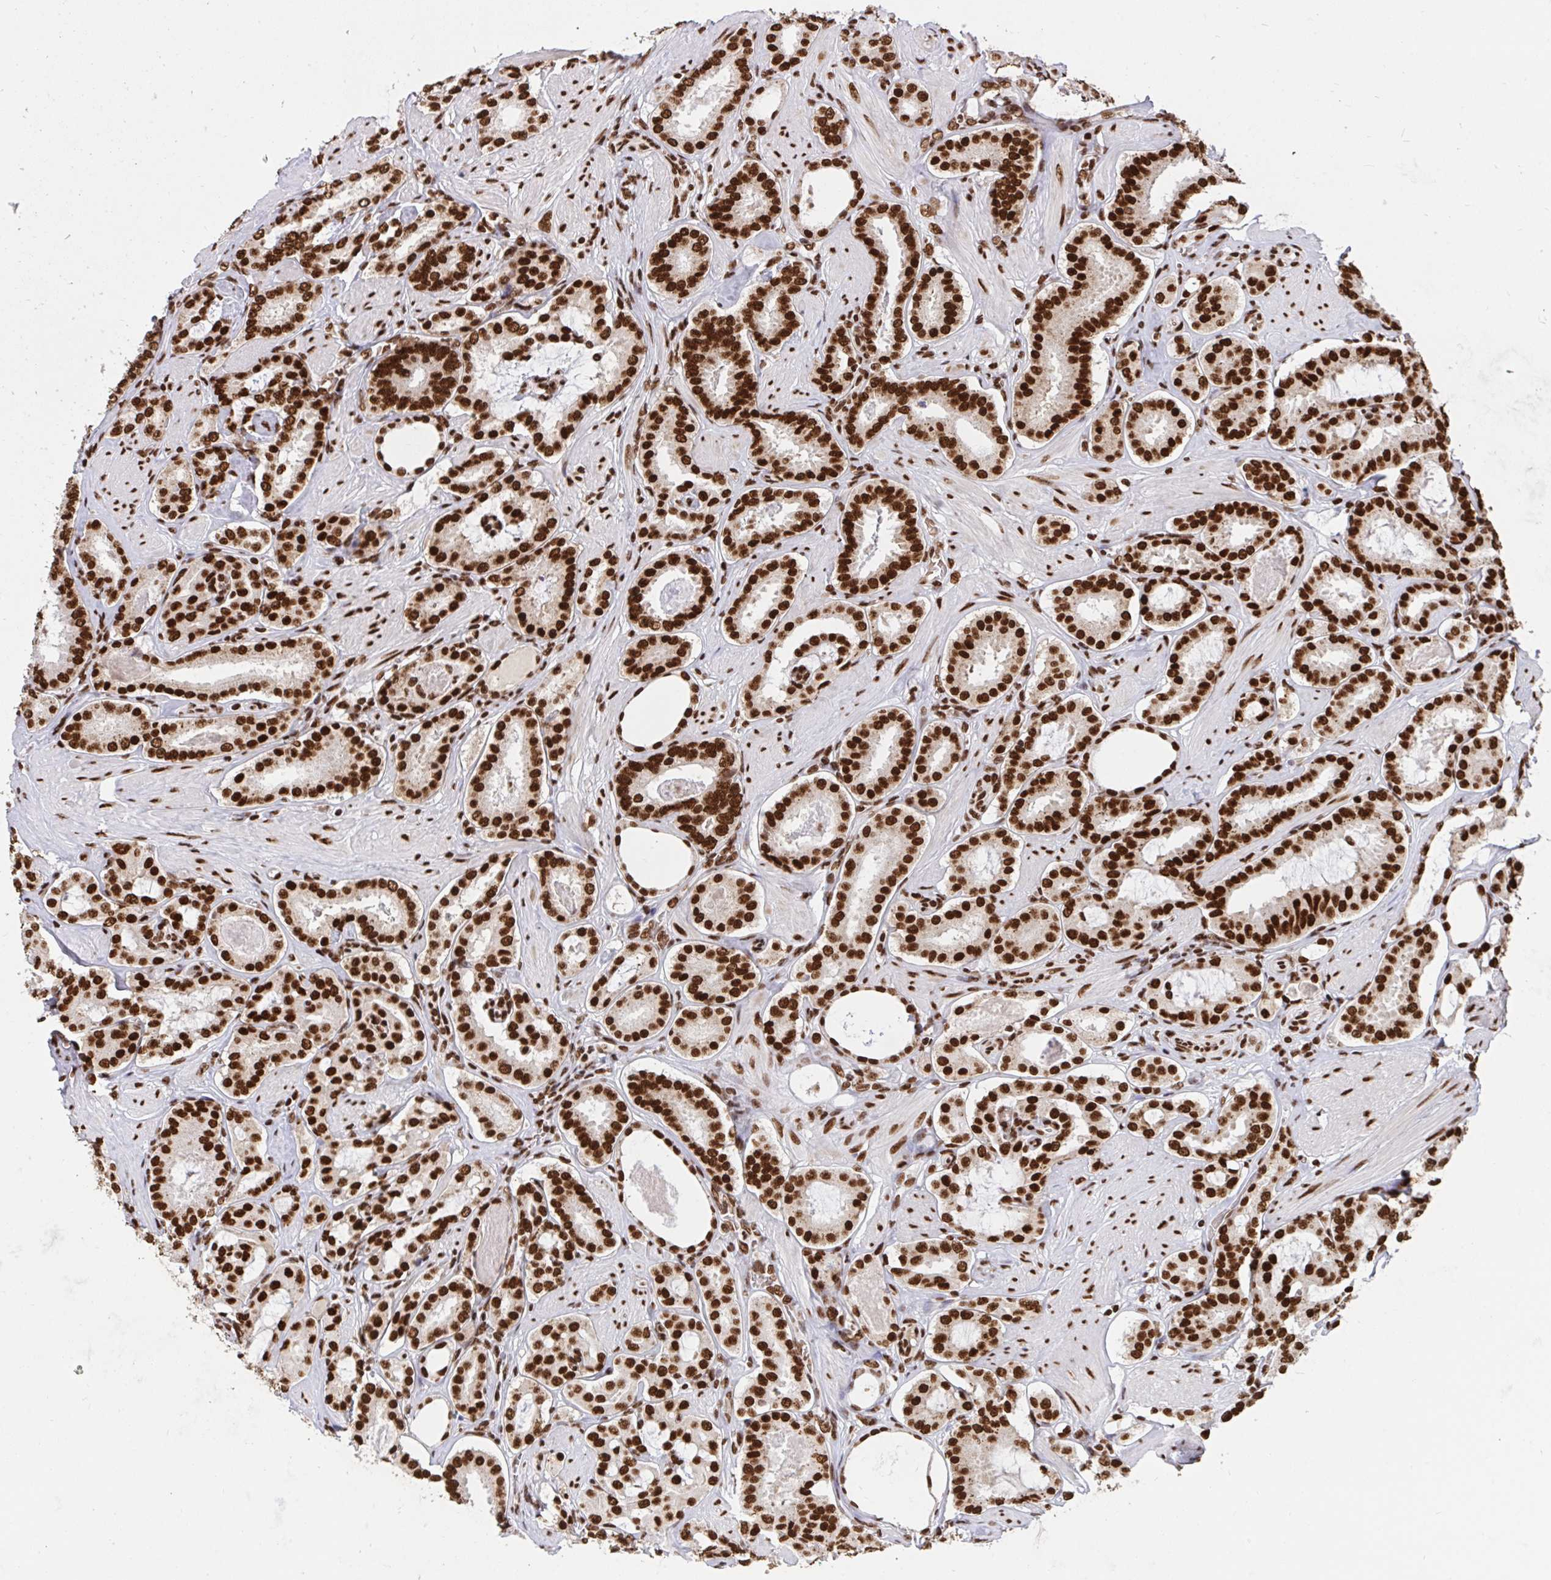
{"staining": {"intensity": "strong", "quantity": ">75%", "location": "nuclear"}, "tissue": "prostate cancer", "cell_type": "Tumor cells", "image_type": "cancer", "snomed": [{"axis": "morphology", "description": "Adenocarcinoma, High grade"}, {"axis": "topography", "description": "Prostate"}], "caption": "Immunohistochemistry (IHC) photomicrograph of prostate cancer stained for a protein (brown), which displays high levels of strong nuclear expression in about >75% of tumor cells.", "gene": "HNRNPL", "patient": {"sex": "male", "age": 63}}